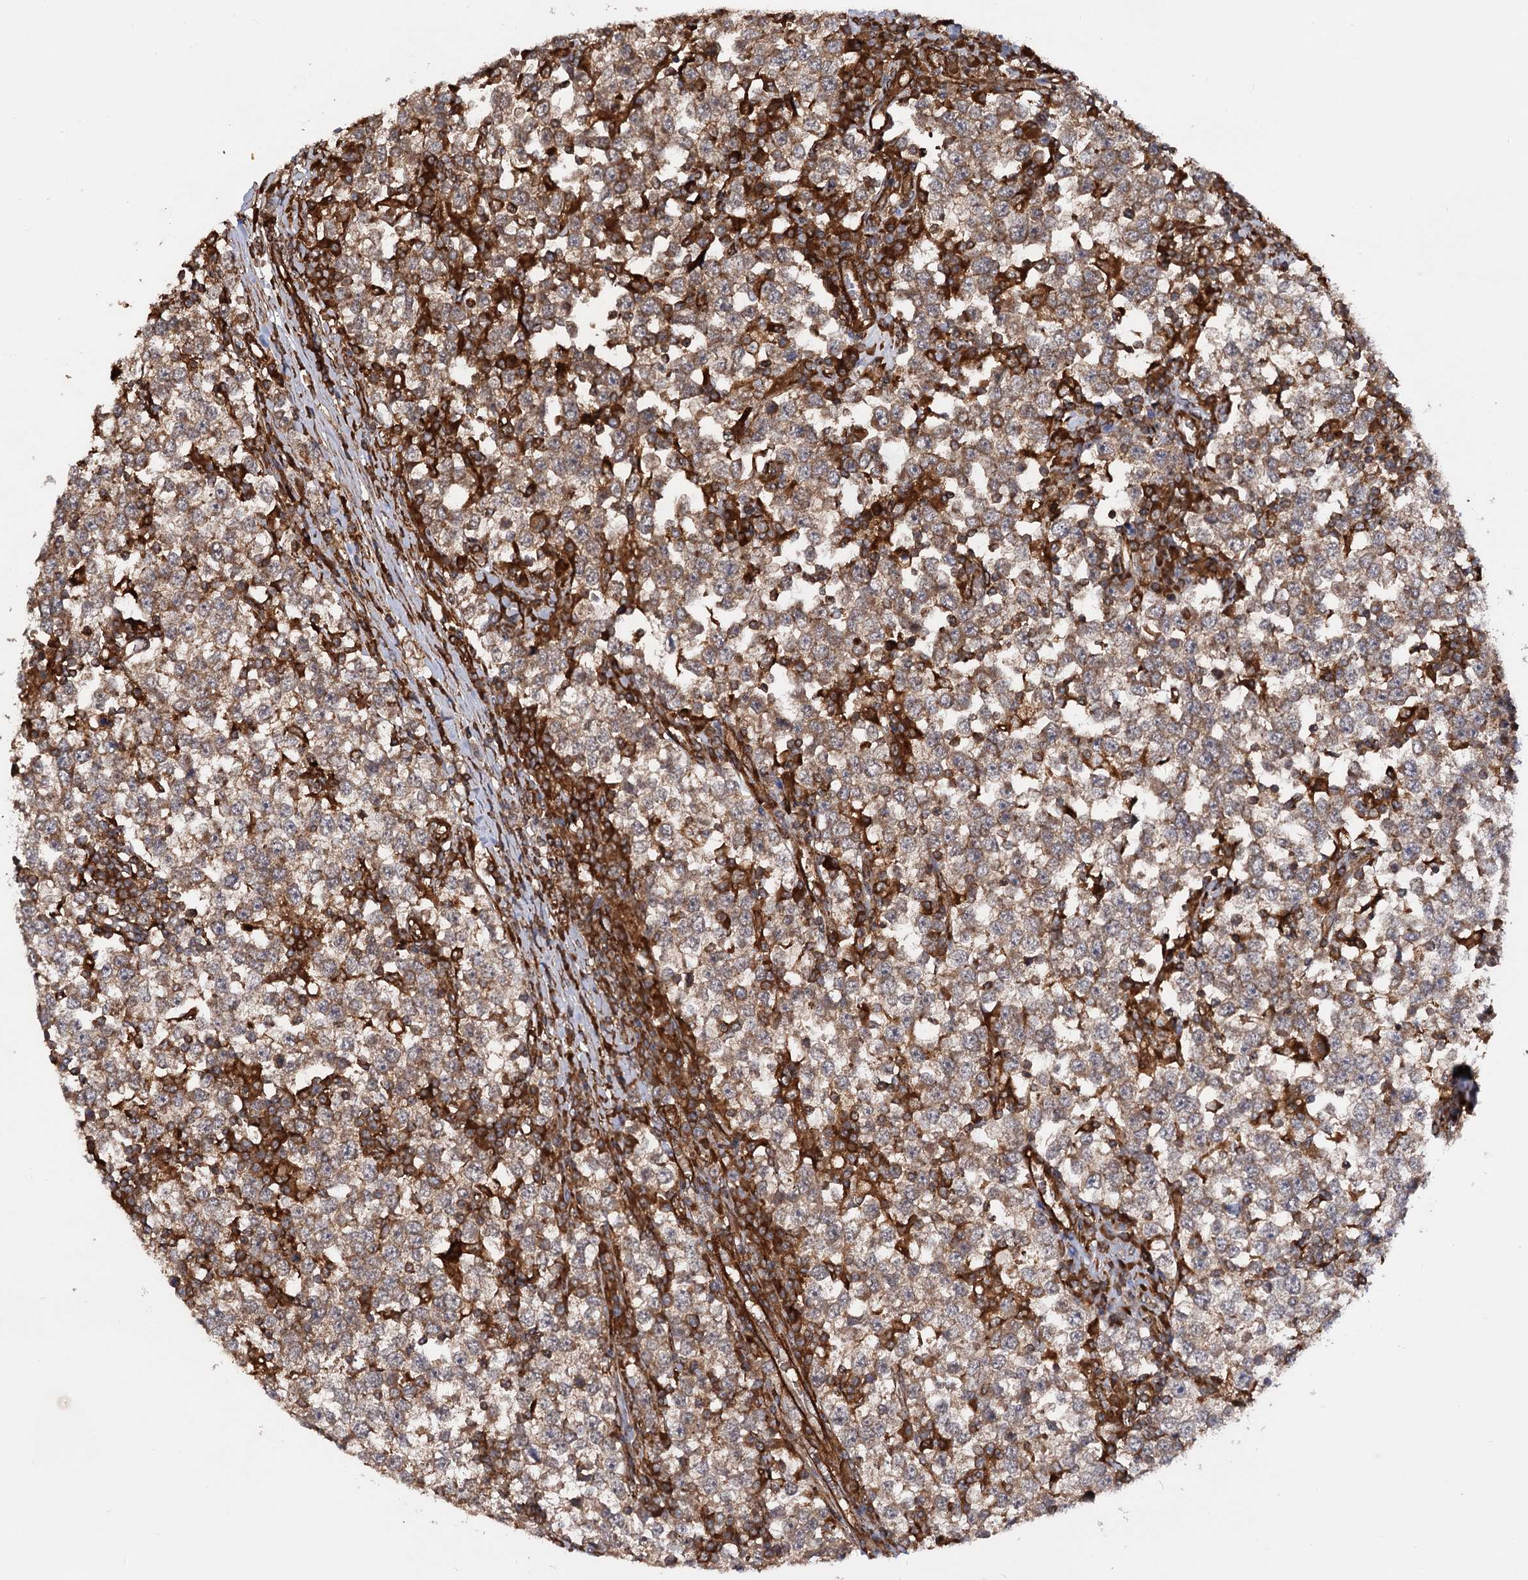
{"staining": {"intensity": "moderate", "quantity": ">75%", "location": "cytoplasmic/membranous"}, "tissue": "testis cancer", "cell_type": "Tumor cells", "image_type": "cancer", "snomed": [{"axis": "morphology", "description": "Seminoma, NOS"}, {"axis": "topography", "description": "Testis"}], "caption": "DAB (3,3'-diaminobenzidine) immunohistochemical staining of human testis cancer (seminoma) displays moderate cytoplasmic/membranous protein positivity in about >75% of tumor cells. The staining was performed using DAB (3,3'-diaminobenzidine), with brown indicating positive protein expression. Nuclei are stained blue with hematoxylin.", "gene": "ATP8B4", "patient": {"sex": "male", "age": 65}}